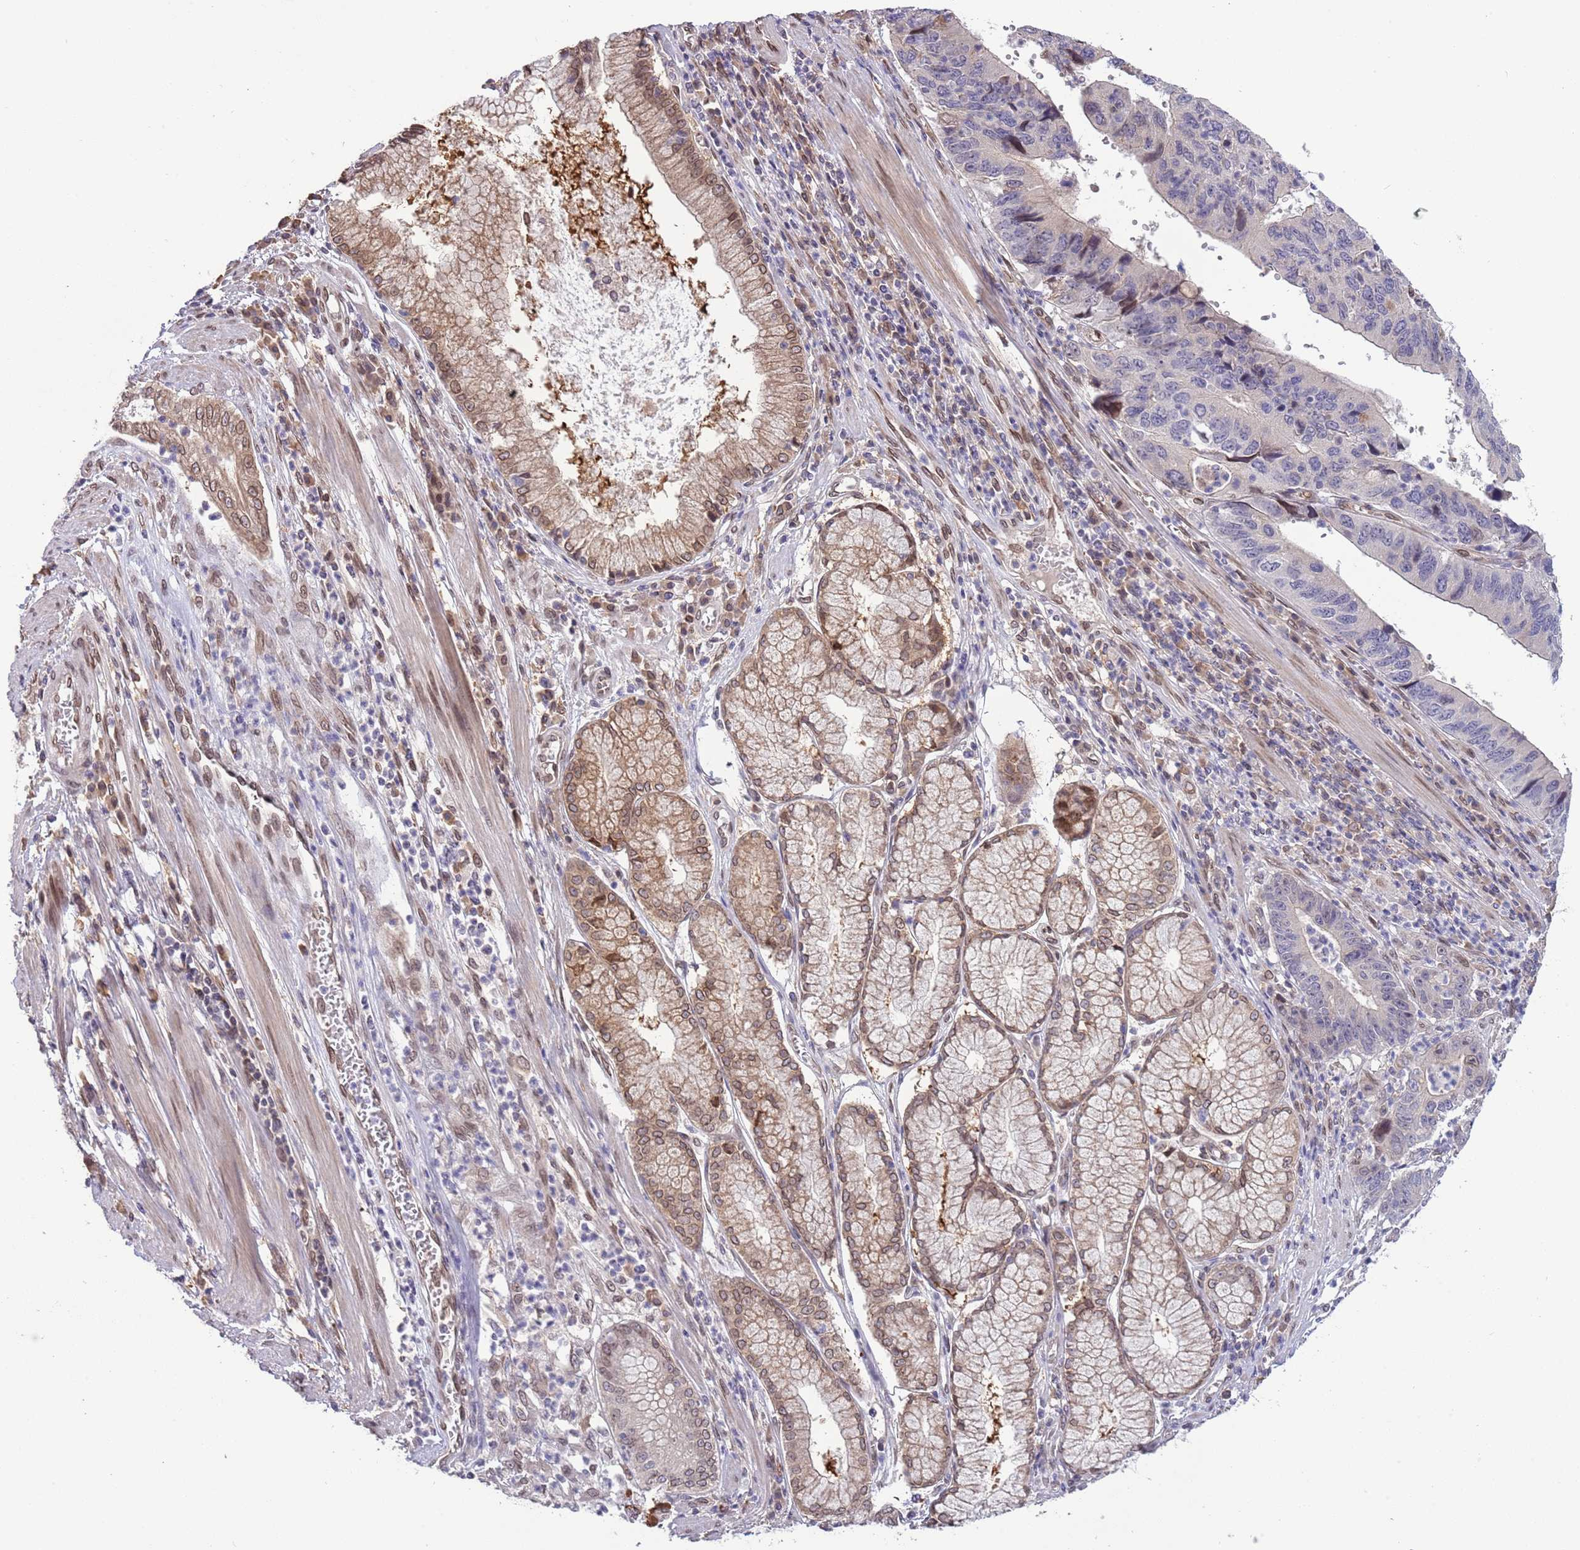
{"staining": {"intensity": "weak", "quantity": "<25%", "location": "nuclear"}, "tissue": "stomach cancer", "cell_type": "Tumor cells", "image_type": "cancer", "snomed": [{"axis": "morphology", "description": "Adenocarcinoma, NOS"}, {"axis": "topography", "description": "Stomach"}], "caption": "IHC micrograph of stomach cancer (adenocarcinoma) stained for a protein (brown), which demonstrates no expression in tumor cells.", "gene": "ZNF665", "patient": {"sex": "male", "age": 59}}